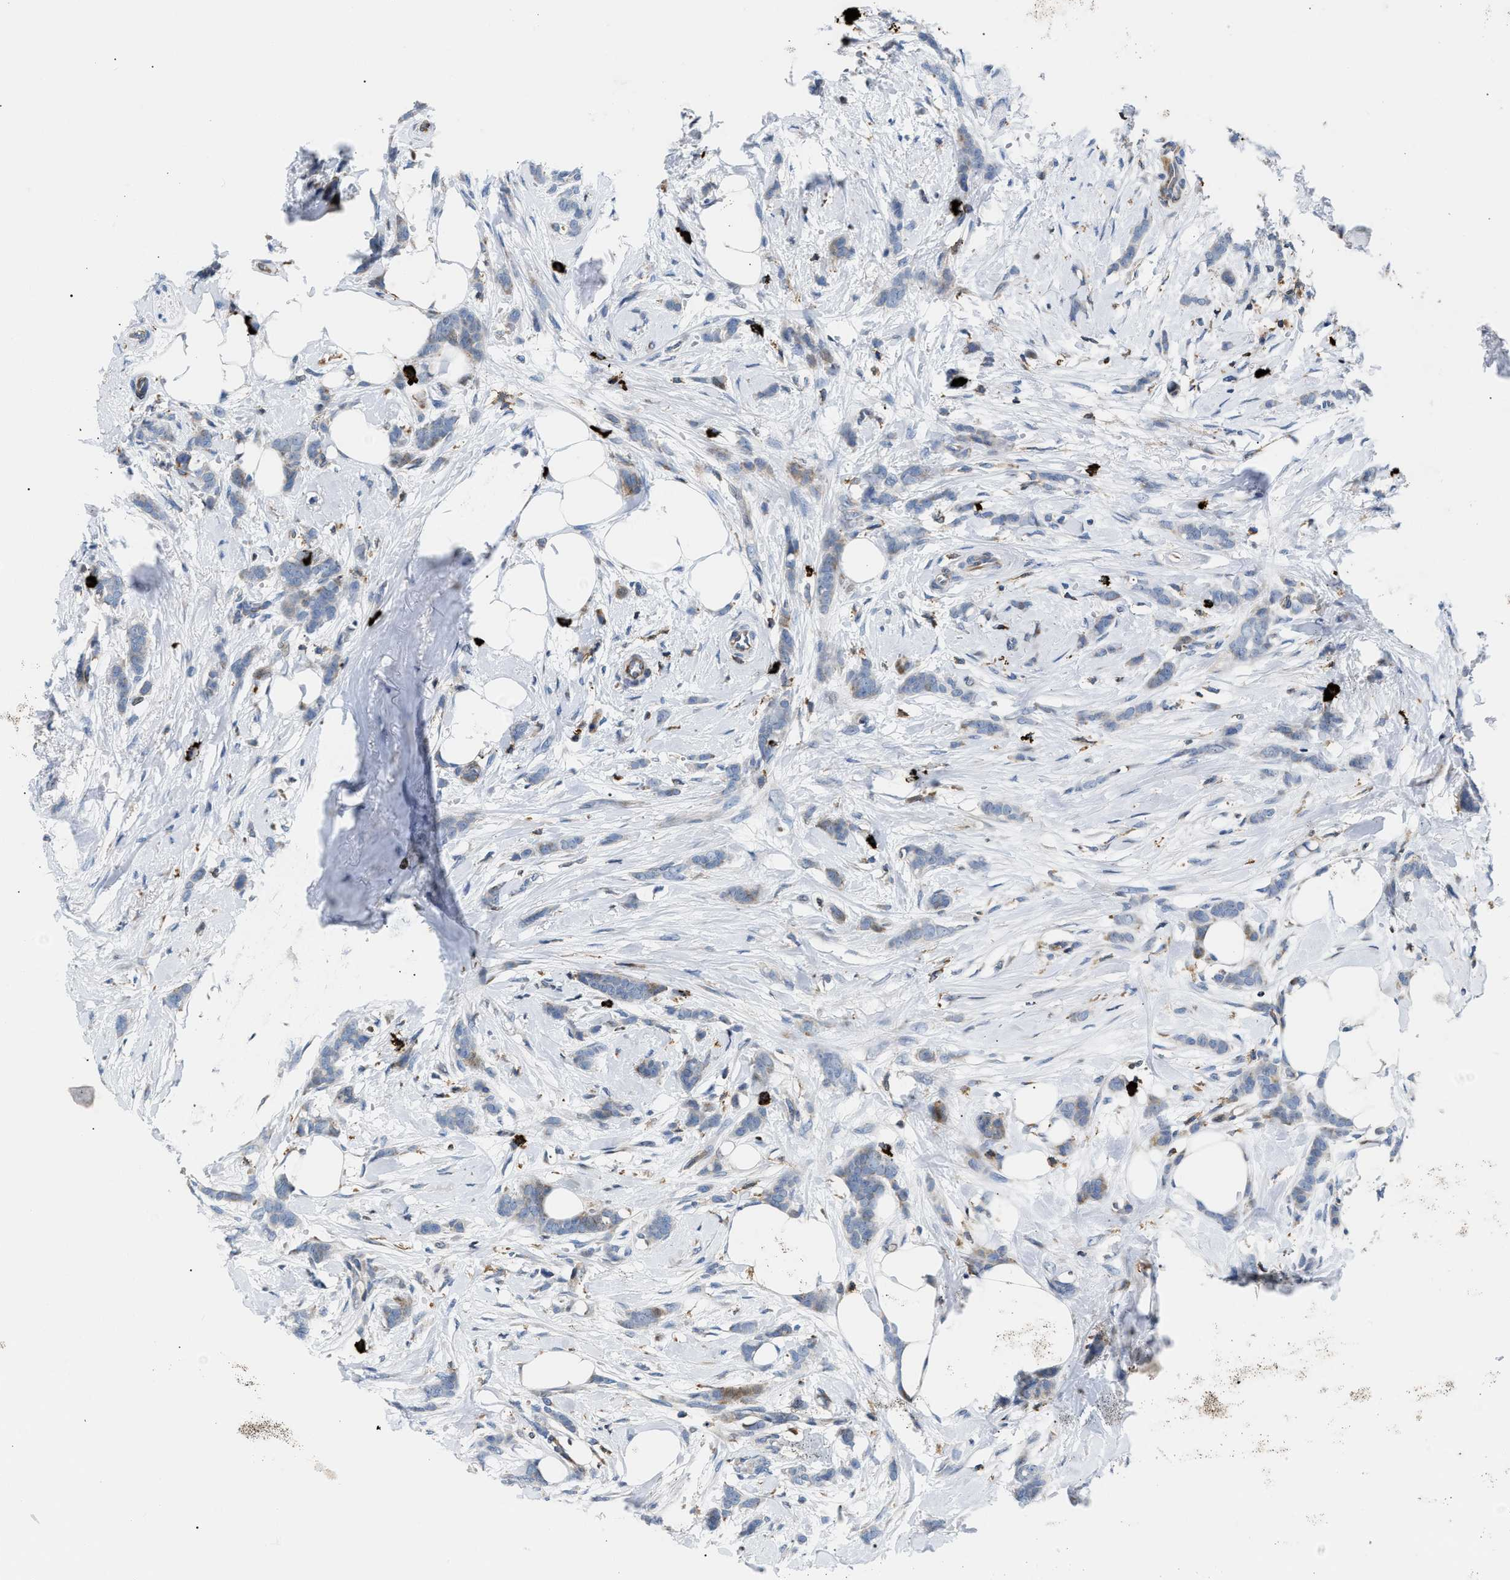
{"staining": {"intensity": "negative", "quantity": "none", "location": "none"}, "tissue": "breast cancer", "cell_type": "Tumor cells", "image_type": "cancer", "snomed": [{"axis": "morphology", "description": "Lobular carcinoma, in situ"}, {"axis": "morphology", "description": "Lobular carcinoma"}, {"axis": "topography", "description": "Breast"}], "caption": "An image of human lobular carcinoma (breast) is negative for staining in tumor cells.", "gene": "ATP9A", "patient": {"sex": "female", "age": 41}}